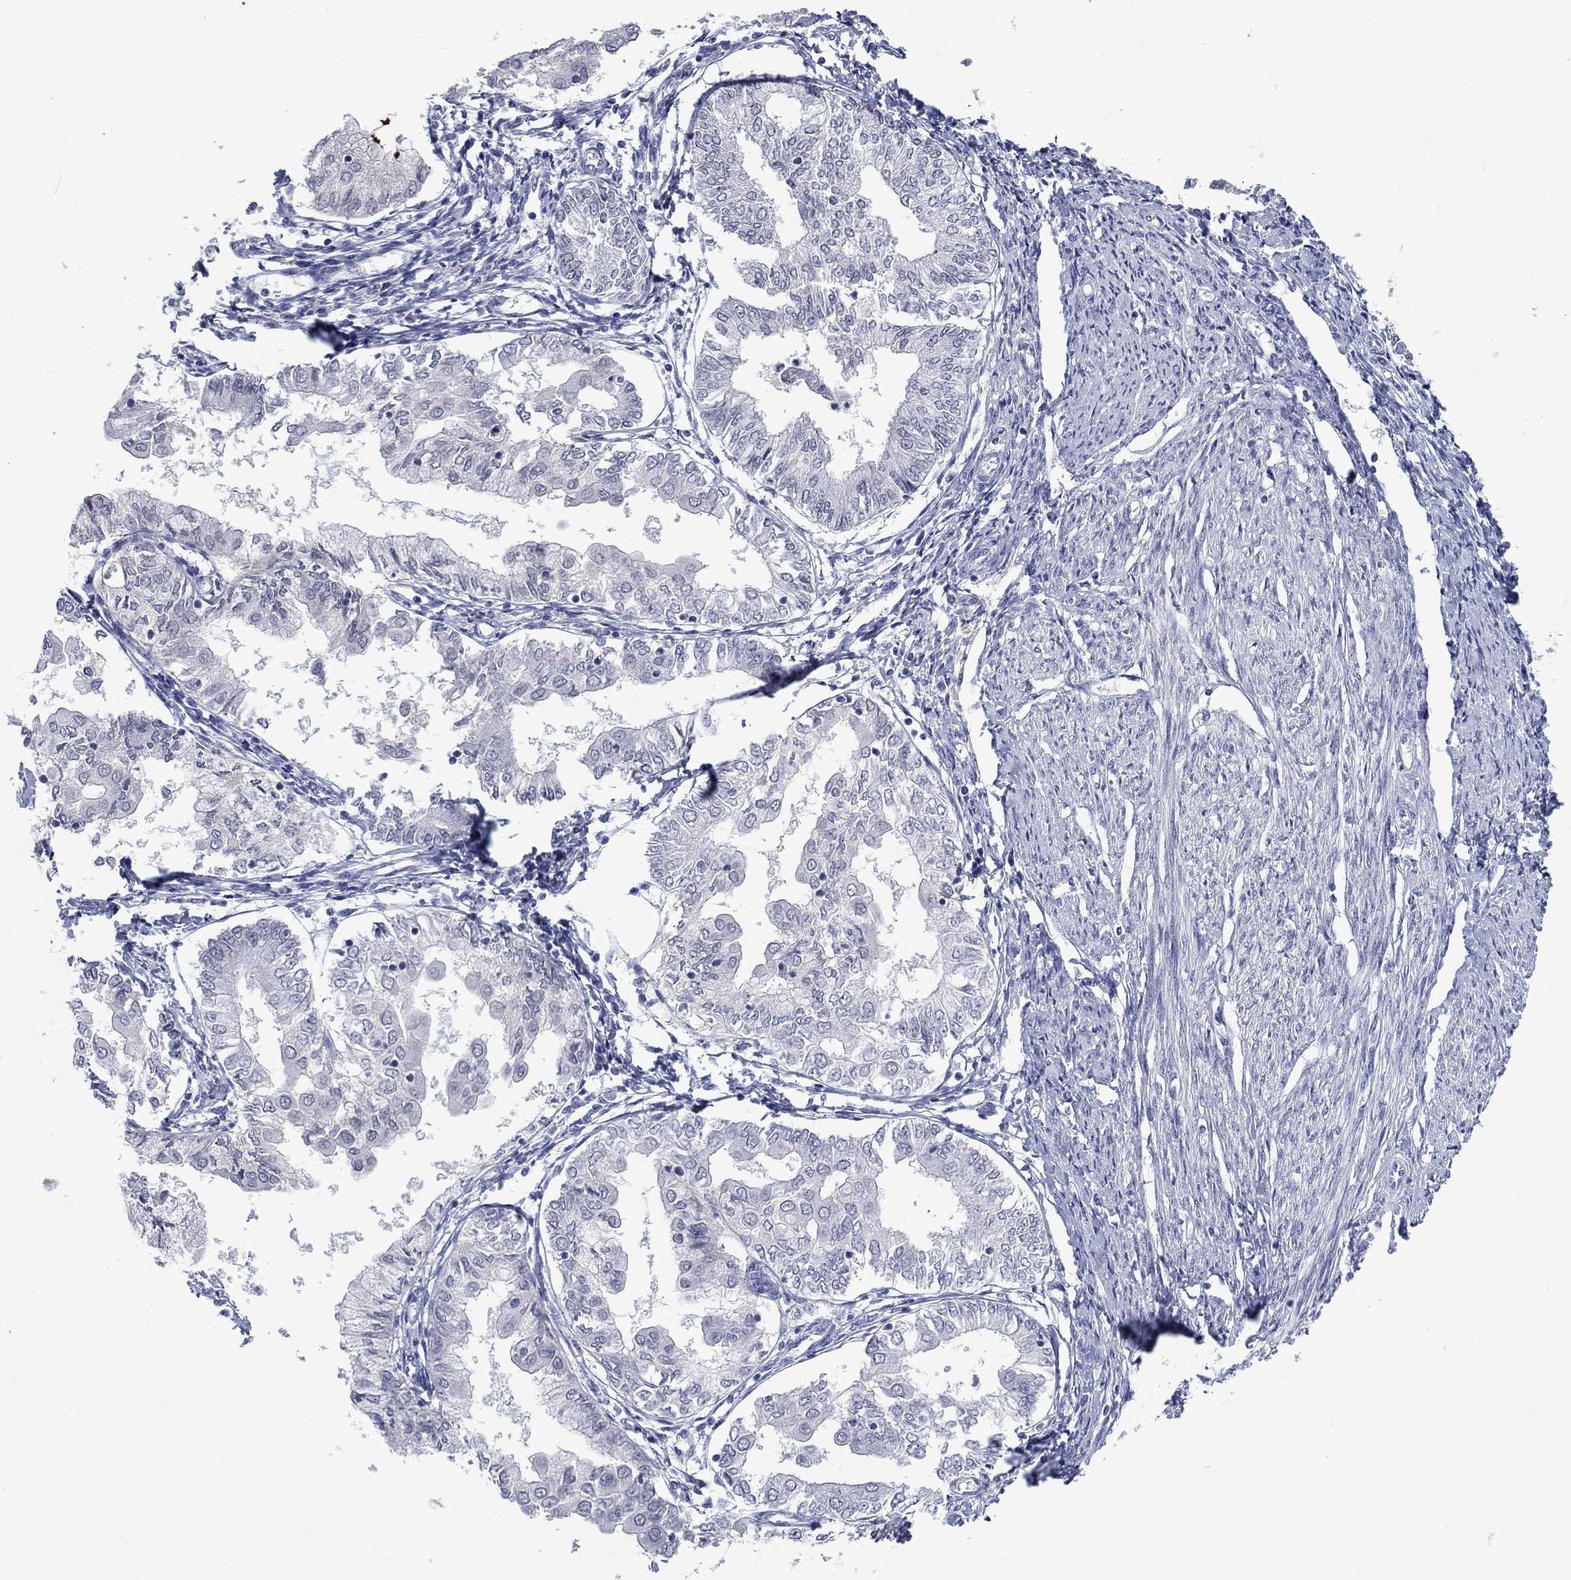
{"staining": {"intensity": "negative", "quantity": "none", "location": "none"}, "tissue": "endometrial cancer", "cell_type": "Tumor cells", "image_type": "cancer", "snomed": [{"axis": "morphology", "description": "Adenocarcinoma, NOS"}, {"axis": "topography", "description": "Endometrium"}], "caption": "Immunohistochemistry (IHC) photomicrograph of human endometrial cancer (adenocarcinoma) stained for a protein (brown), which demonstrates no positivity in tumor cells.", "gene": "NSMF", "patient": {"sex": "female", "age": 68}}